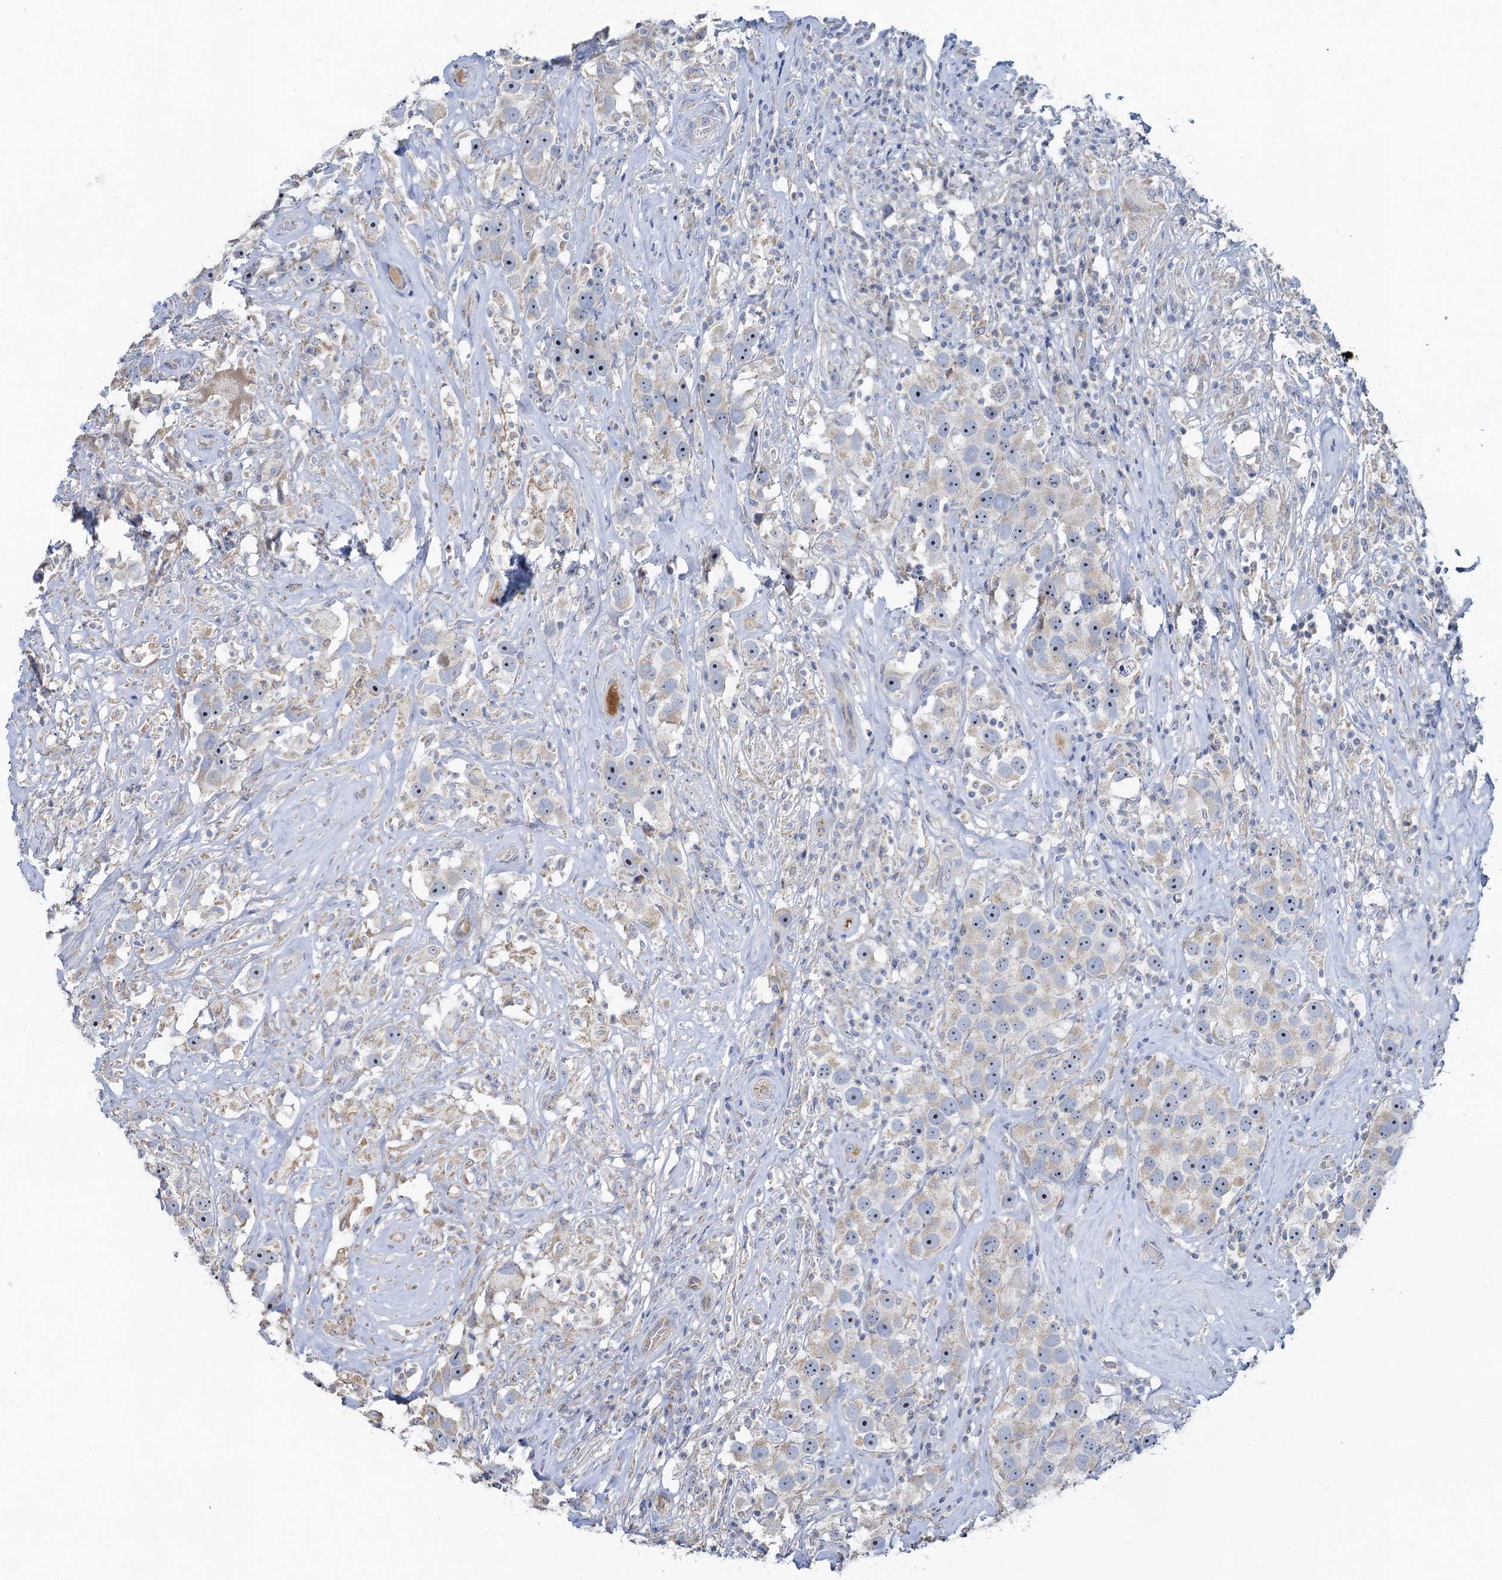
{"staining": {"intensity": "negative", "quantity": "none", "location": "none"}, "tissue": "testis cancer", "cell_type": "Tumor cells", "image_type": "cancer", "snomed": [{"axis": "morphology", "description": "Seminoma, NOS"}, {"axis": "topography", "description": "Testis"}], "caption": "A photomicrograph of human testis seminoma is negative for staining in tumor cells.", "gene": "PLLP", "patient": {"sex": "male", "age": 49}}